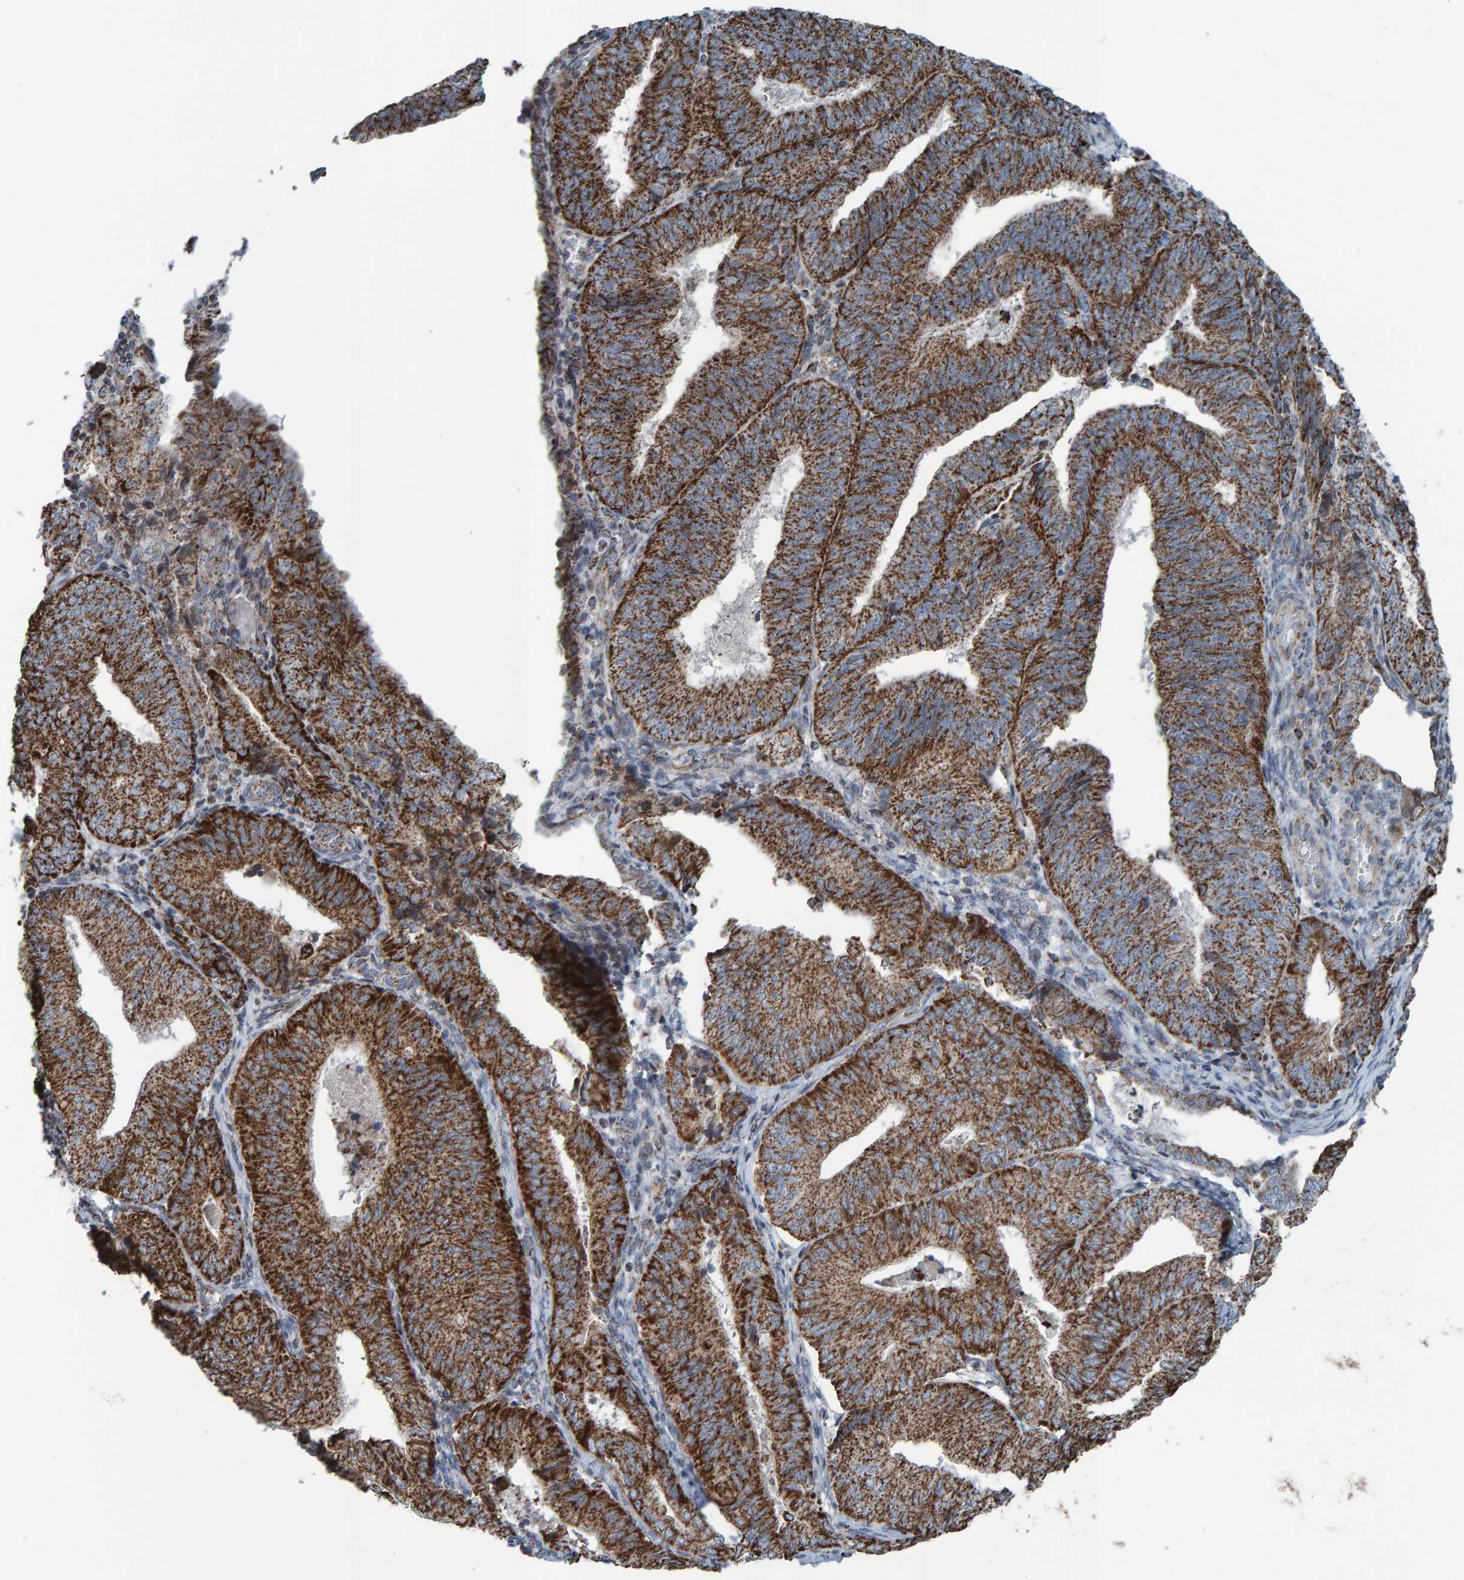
{"staining": {"intensity": "strong", "quantity": ">75%", "location": "cytoplasmic/membranous"}, "tissue": "endometrial cancer", "cell_type": "Tumor cells", "image_type": "cancer", "snomed": [{"axis": "morphology", "description": "Adenocarcinoma, NOS"}, {"axis": "topography", "description": "Endometrium"}], "caption": "Endometrial cancer (adenocarcinoma) was stained to show a protein in brown. There is high levels of strong cytoplasmic/membranous staining in about >75% of tumor cells.", "gene": "ZNF48", "patient": {"sex": "female", "age": 81}}